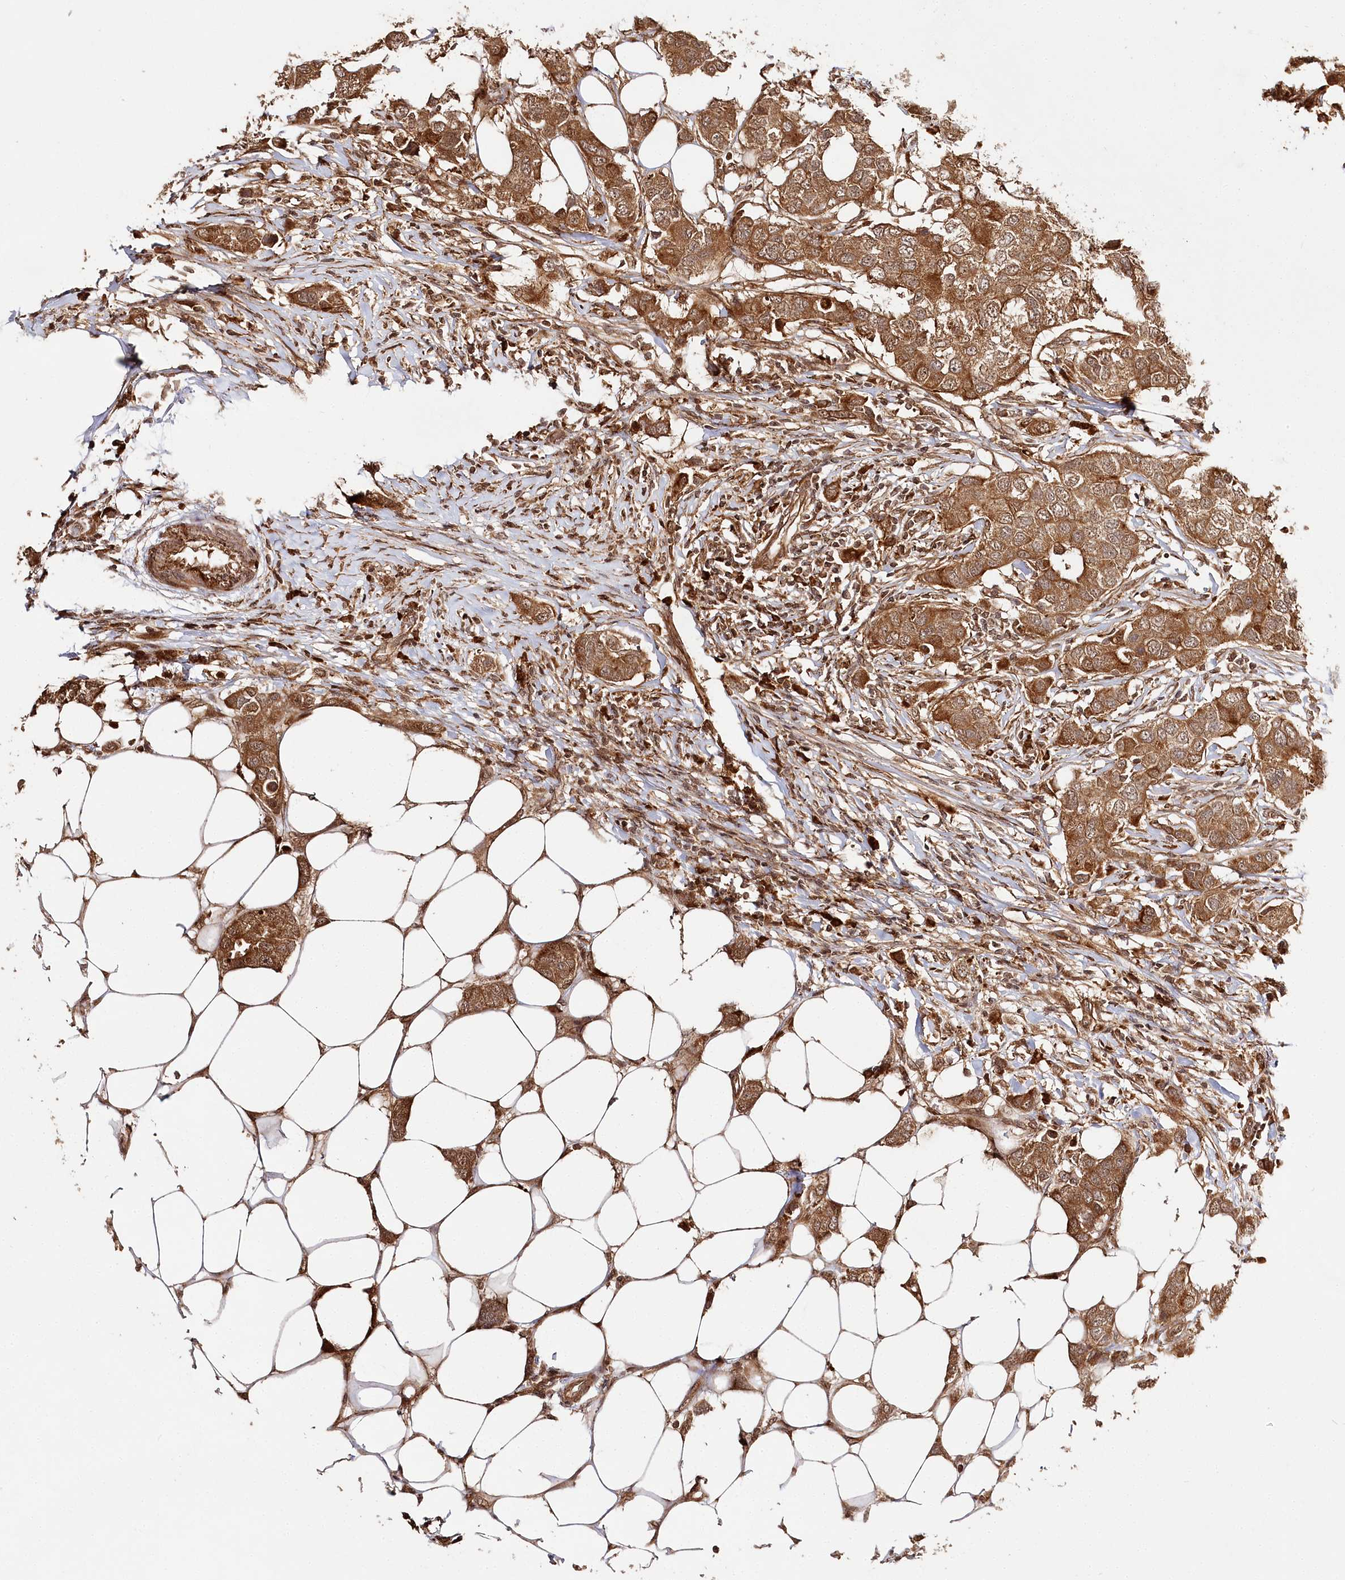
{"staining": {"intensity": "strong", "quantity": ">75%", "location": "cytoplasmic/membranous,nuclear"}, "tissue": "breast cancer", "cell_type": "Tumor cells", "image_type": "cancer", "snomed": [{"axis": "morphology", "description": "Duct carcinoma"}, {"axis": "topography", "description": "Breast"}], "caption": "Human breast intraductal carcinoma stained with a brown dye reveals strong cytoplasmic/membranous and nuclear positive expression in approximately >75% of tumor cells.", "gene": "ULK2", "patient": {"sex": "female", "age": 50}}